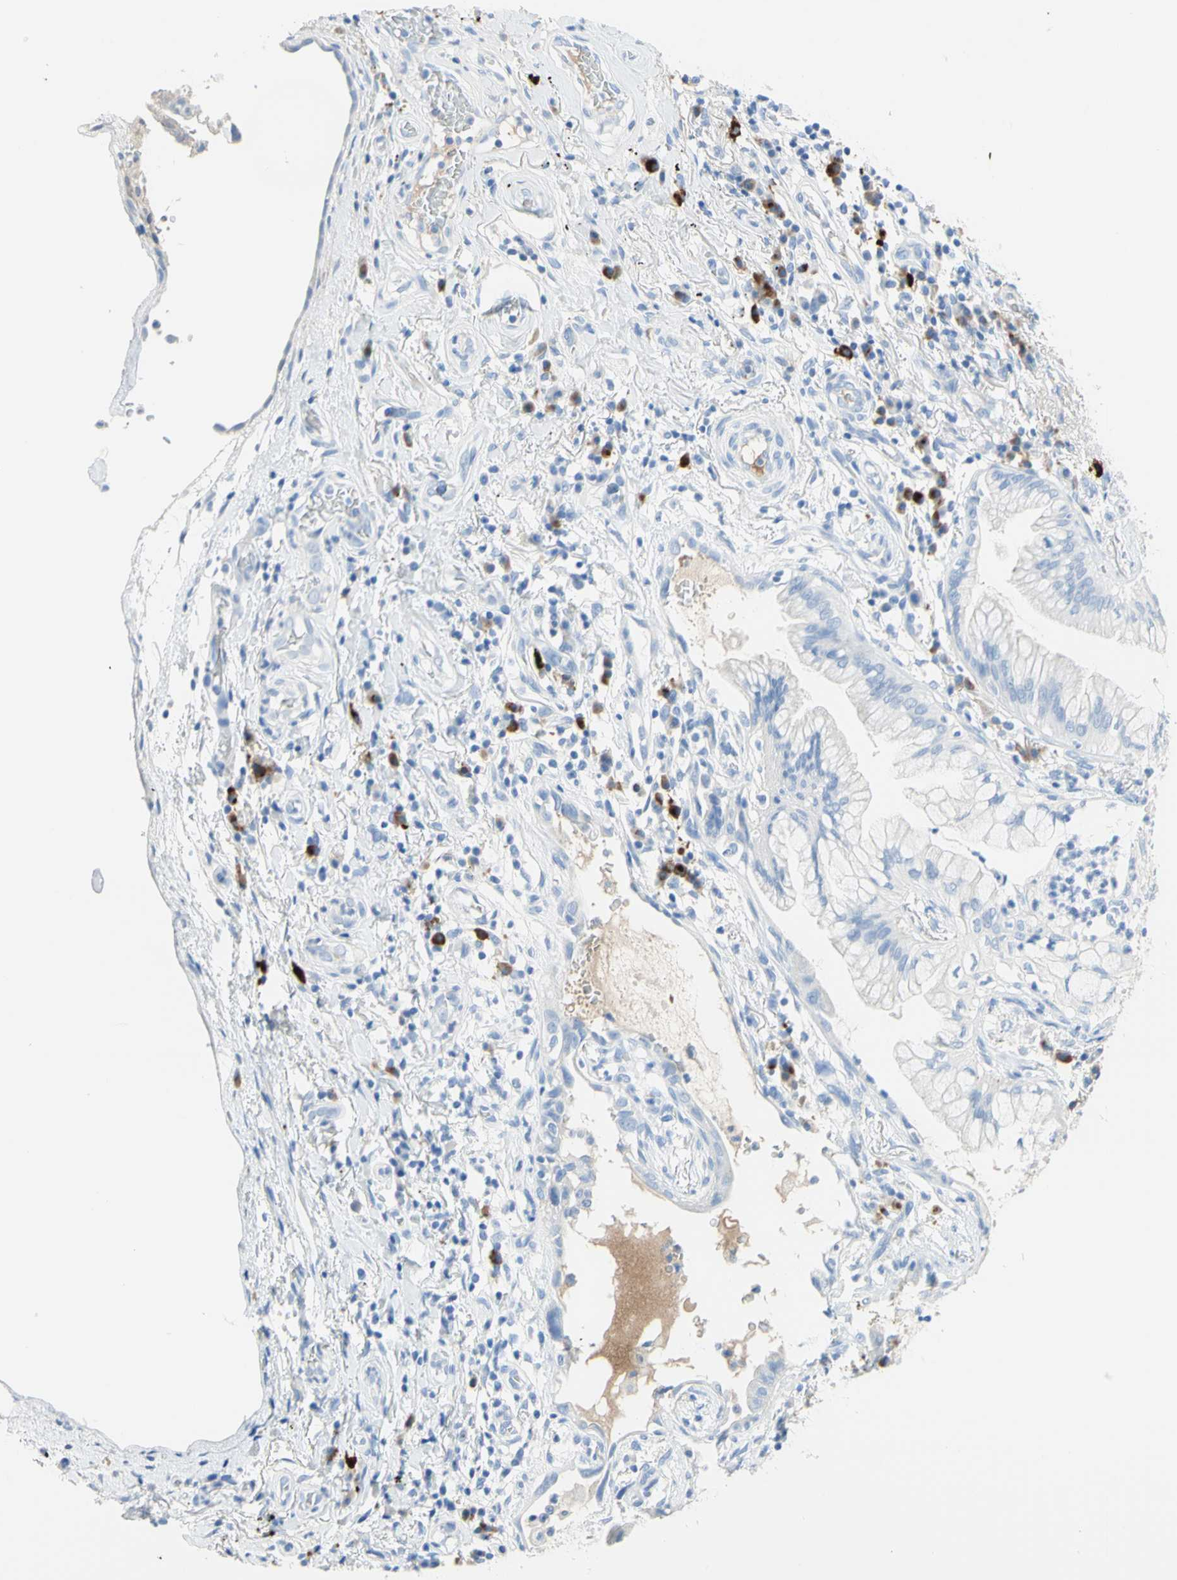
{"staining": {"intensity": "negative", "quantity": "none", "location": "none"}, "tissue": "lung cancer", "cell_type": "Tumor cells", "image_type": "cancer", "snomed": [{"axis": "morphology", "description": "Adenocarcinoma, NOS"}, {"axis": "topography", "description": "Lung"}], "caption": "The immunohistochemistry (IHC) micrograph has no significant staining in tumor cells of lung cancer (adenocarcinoma) tissue.", "gene": "IL6ST", "patient": {"sex": "female", "age": 70}}